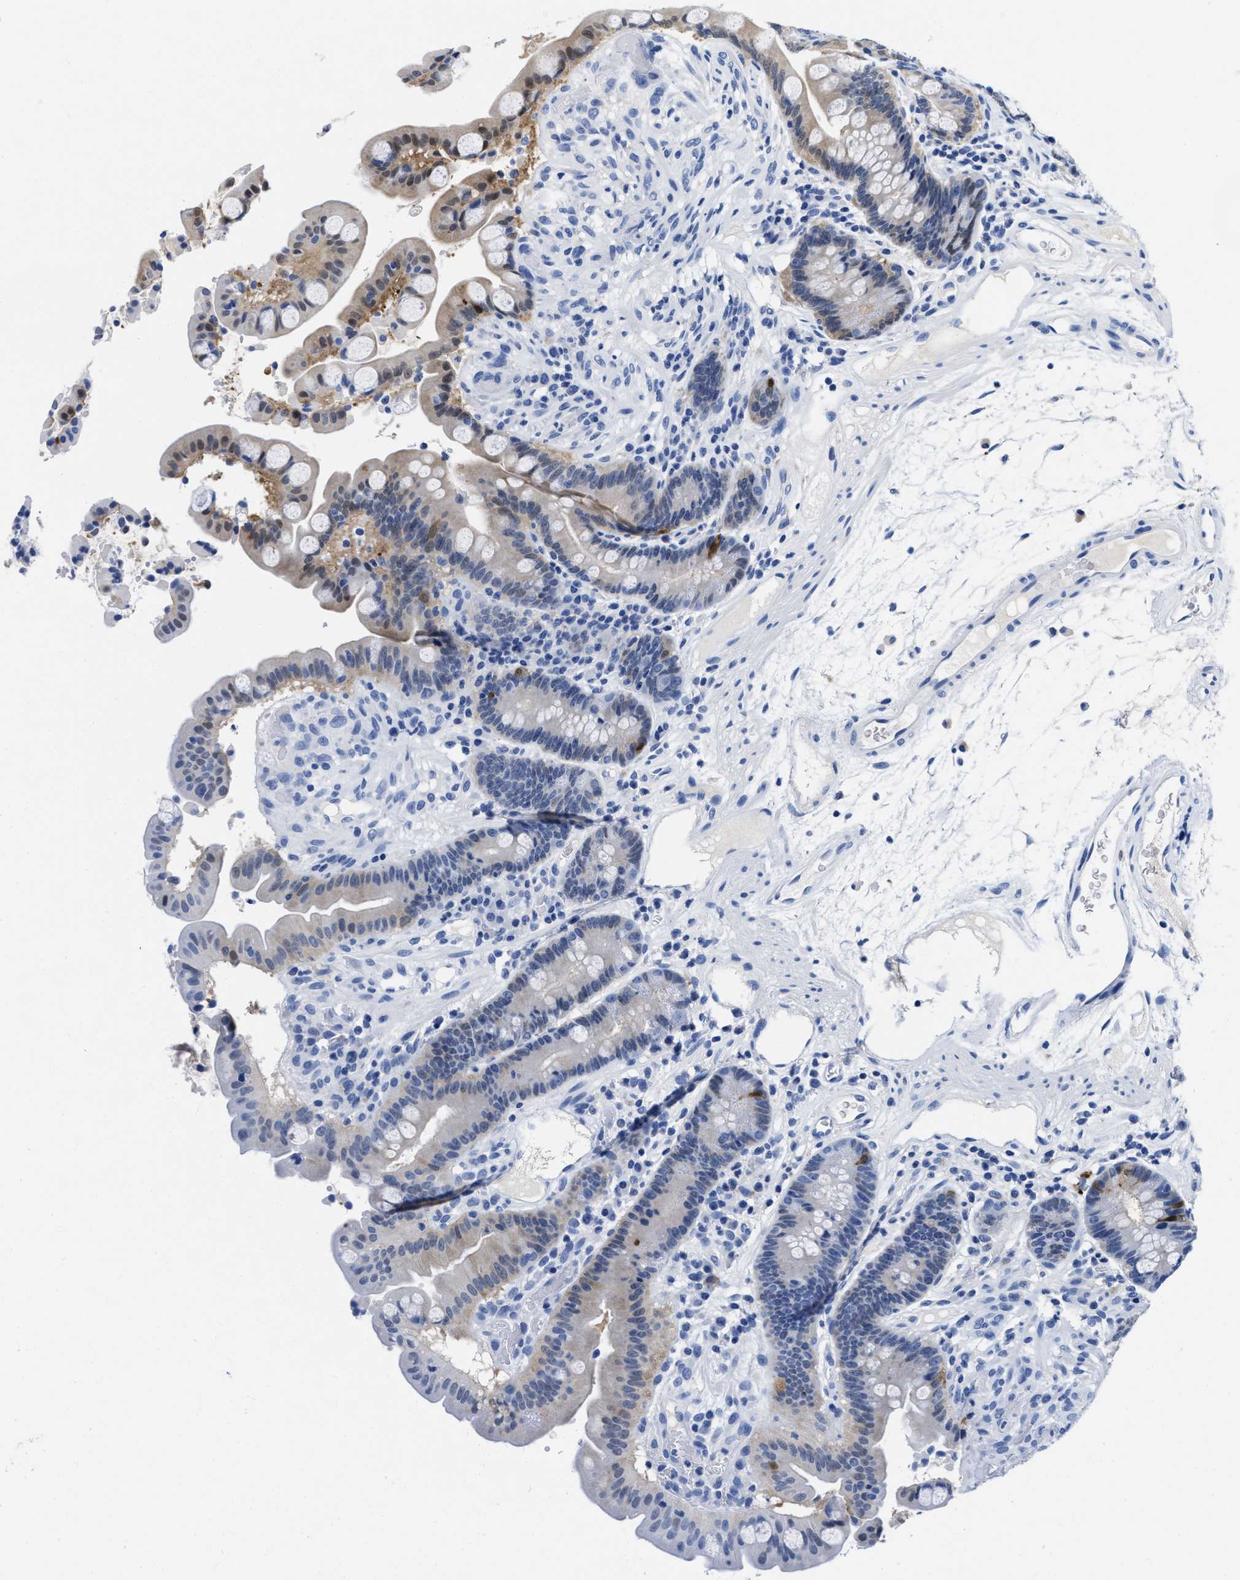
{"staining": {"intensity": "negative", "quantity": "none", "location": "none"}, "tissue": "colon", "cell_type": "Endothelial cells", "image_type": "normal", "snomed": [{"axis": "morphology", "description": "Normal tissue, NOS"}, {"axis": "topography", "description": "Colon"}], "caption": "The micrograph demonstrates no significant positivity in endothelial cells of colon.", "gene": "TTC3", "patient": {"sex": "male", "age": 73}}